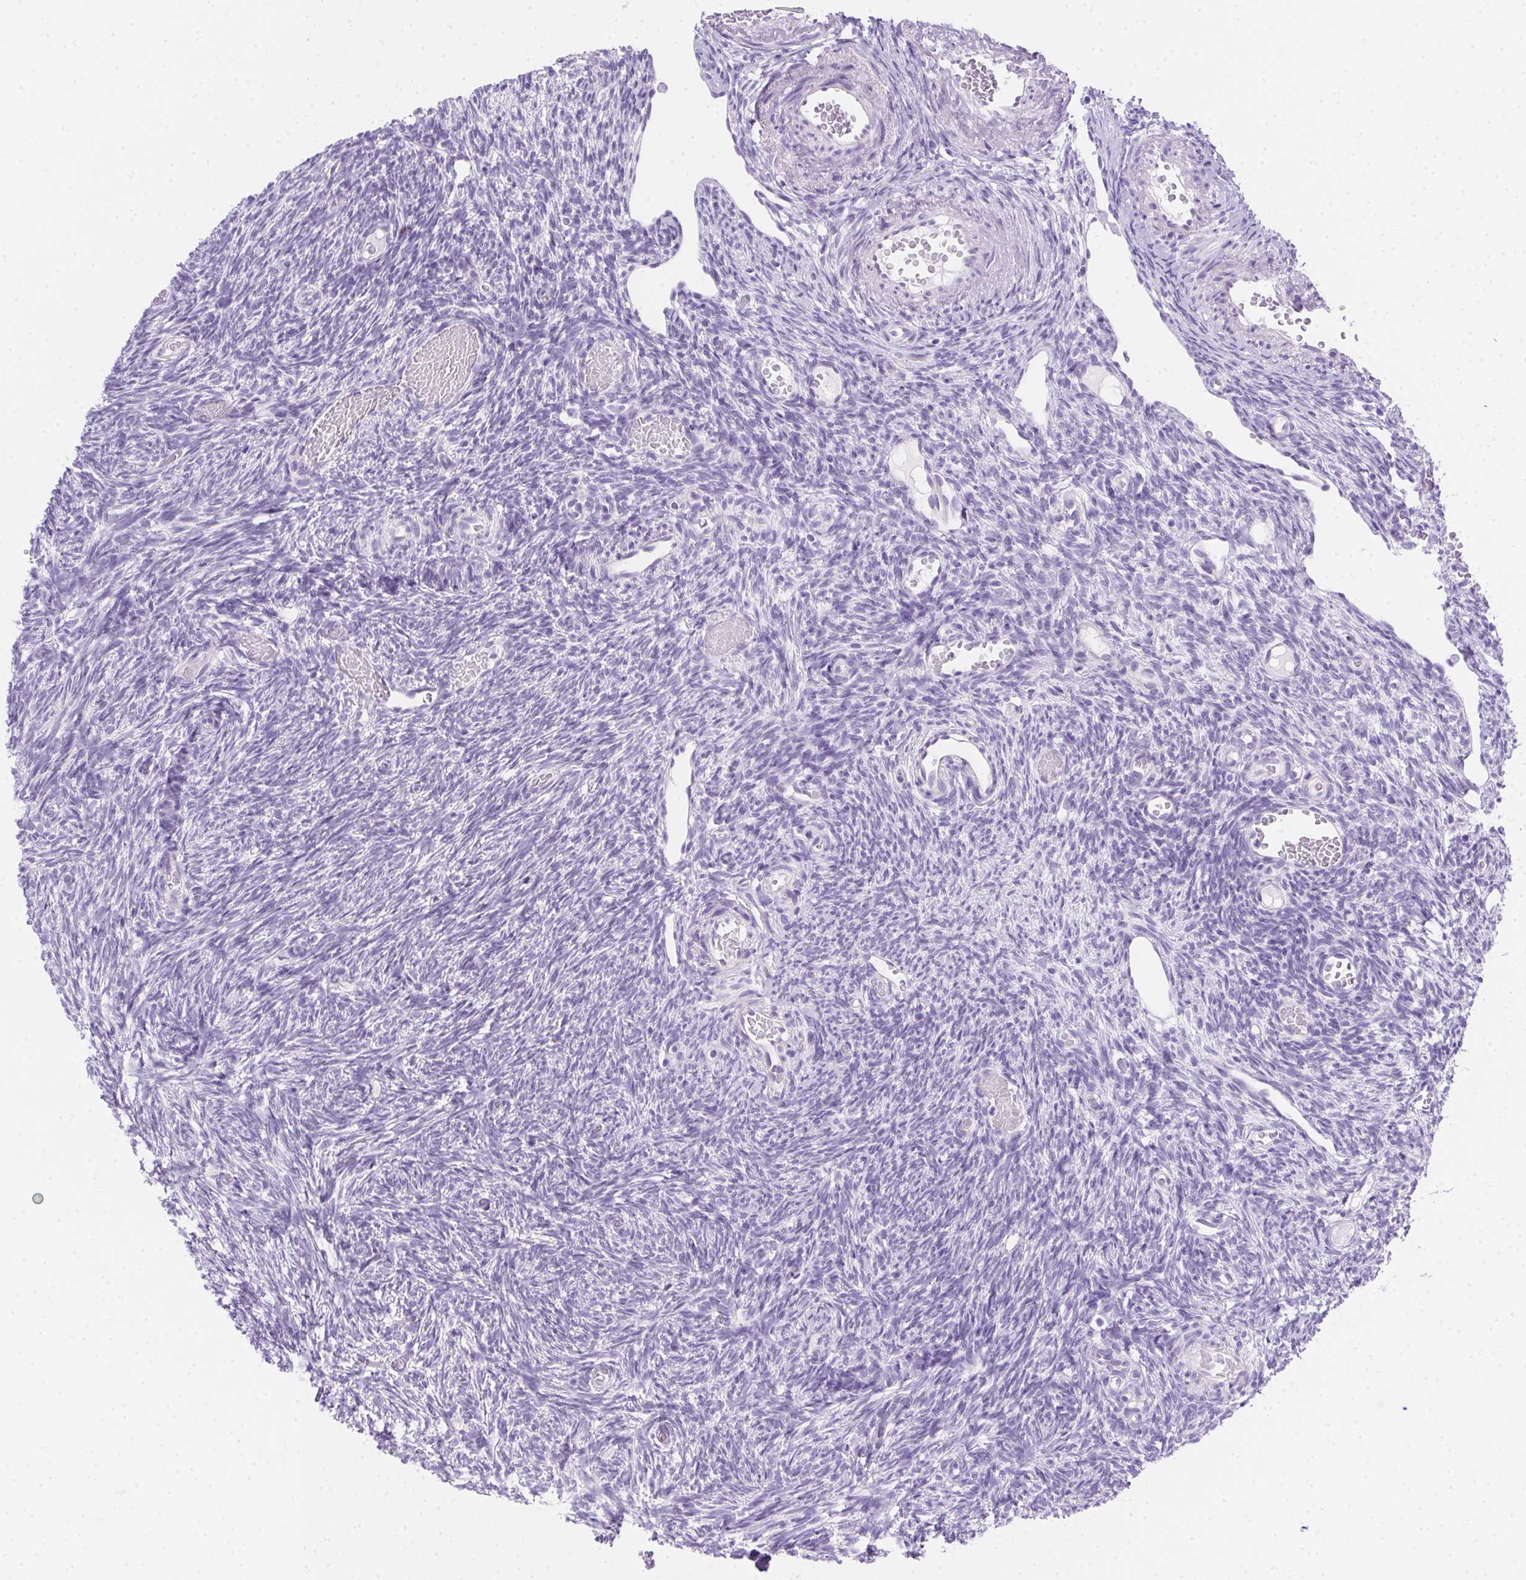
{"staining": {"intensity": "negative", "quantity": "none", "location": "none"}, "tissue": "ovary", "cell_type": "Follicle cells", "image_type": "normal", "snomed": [{"axis": "morphology", "description": "Normal tissue, NOS"}, {"axis": "topography", "description": "Ovary"}], "caption": "Human ovary stained for a protein using immunohistochemistry (IHC) demonstrates no staining in follicle cells.", "gene": "SPACA5B", "patient": {"sex": "female", "age": 39}}